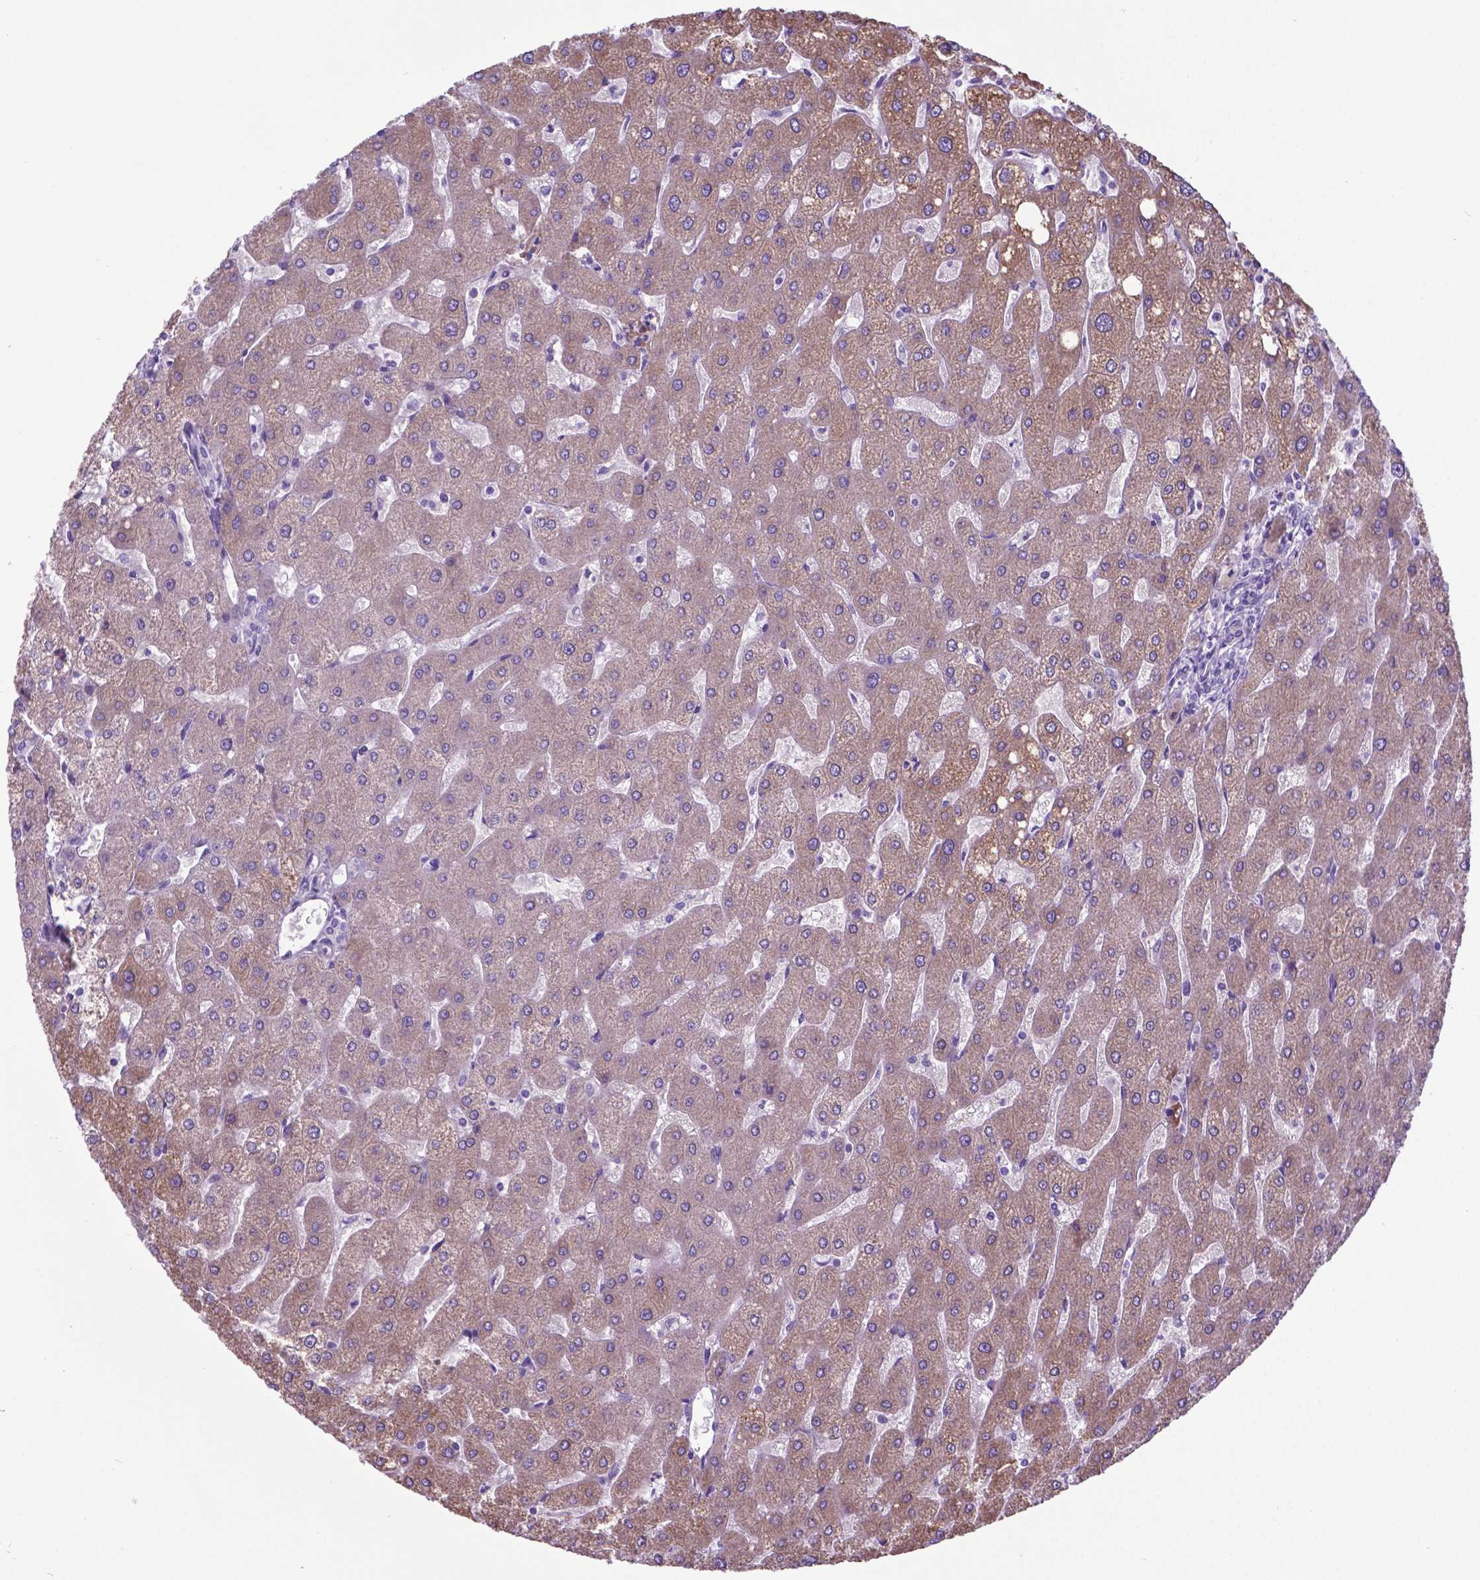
{"staining": {"intensity": "negative", "quantity": "none", "location": "none"}, "tissue": "liver", "cell_type": "Cholangiocytes", "image_type": "normal", "snomed": [{"axis": "morphology", "description": "Normal tissue, NOS"}, {"axis": "topography", "description": "Liver"}], "caption": "Immunohistochemistry (IHC) histopathology image of benign human liver stained for a protein (brown), which shows no expression in cholangiocytes.", "gene": "ADRA2B", "patient": {"sex": "male", "age": 67}}